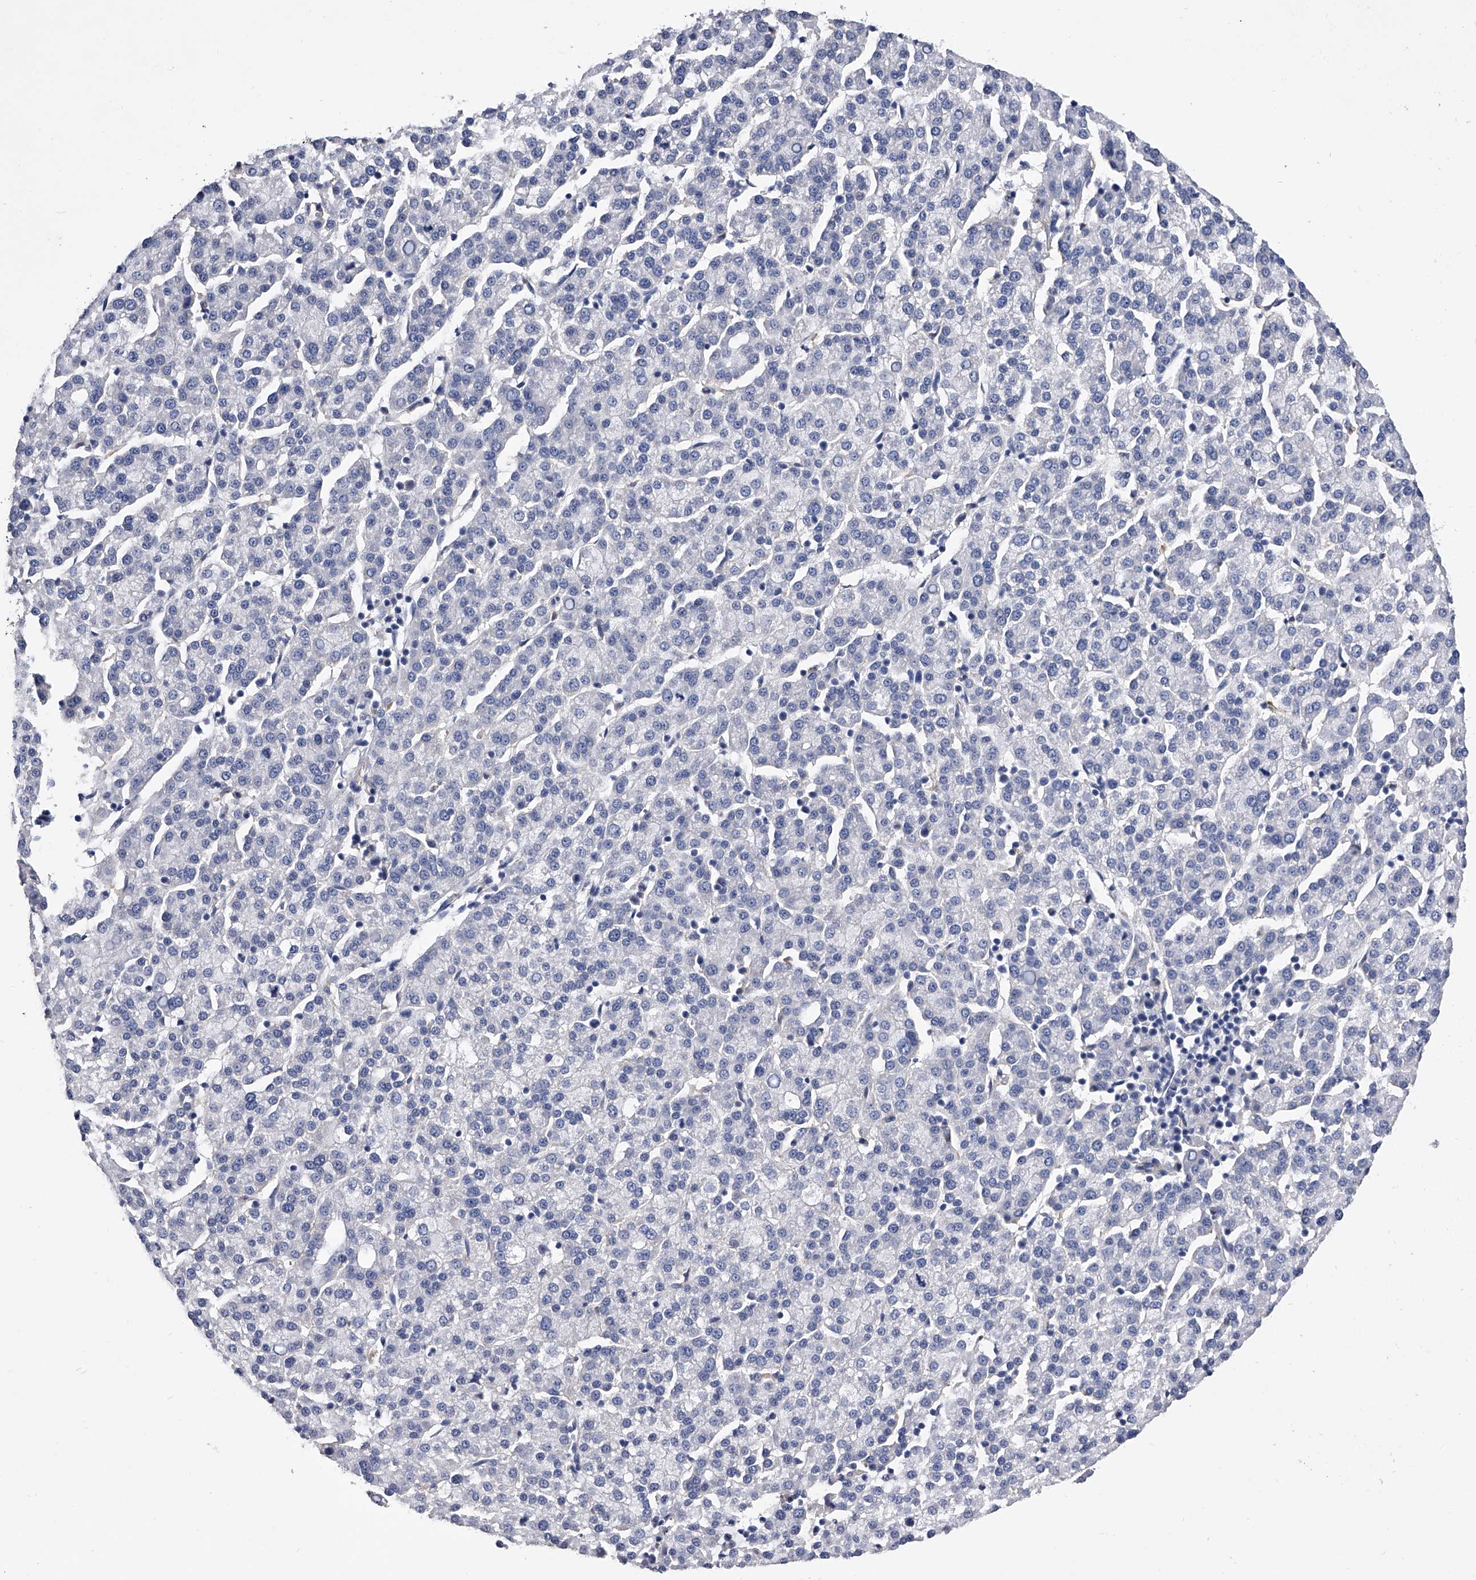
{"staining": {"intensity": "negative", "quantity": "none", "location": "none"}, "tissue": "liver cancer", "cell_type": "Tumor cells", "image_type": "cancer", "snomed": [{"axis": "morphology", "description": "Carcinoma, Hepatocellular, NOS"}, {"axis": "topography", "description": "Liver"}], "caption": "This is a micrograph of immunohistochemistry staining of liver cancer, which shows no expression in tumor cells.", "gene": "EFCAB7", "patient": {"sex": "female", "age": 58}}